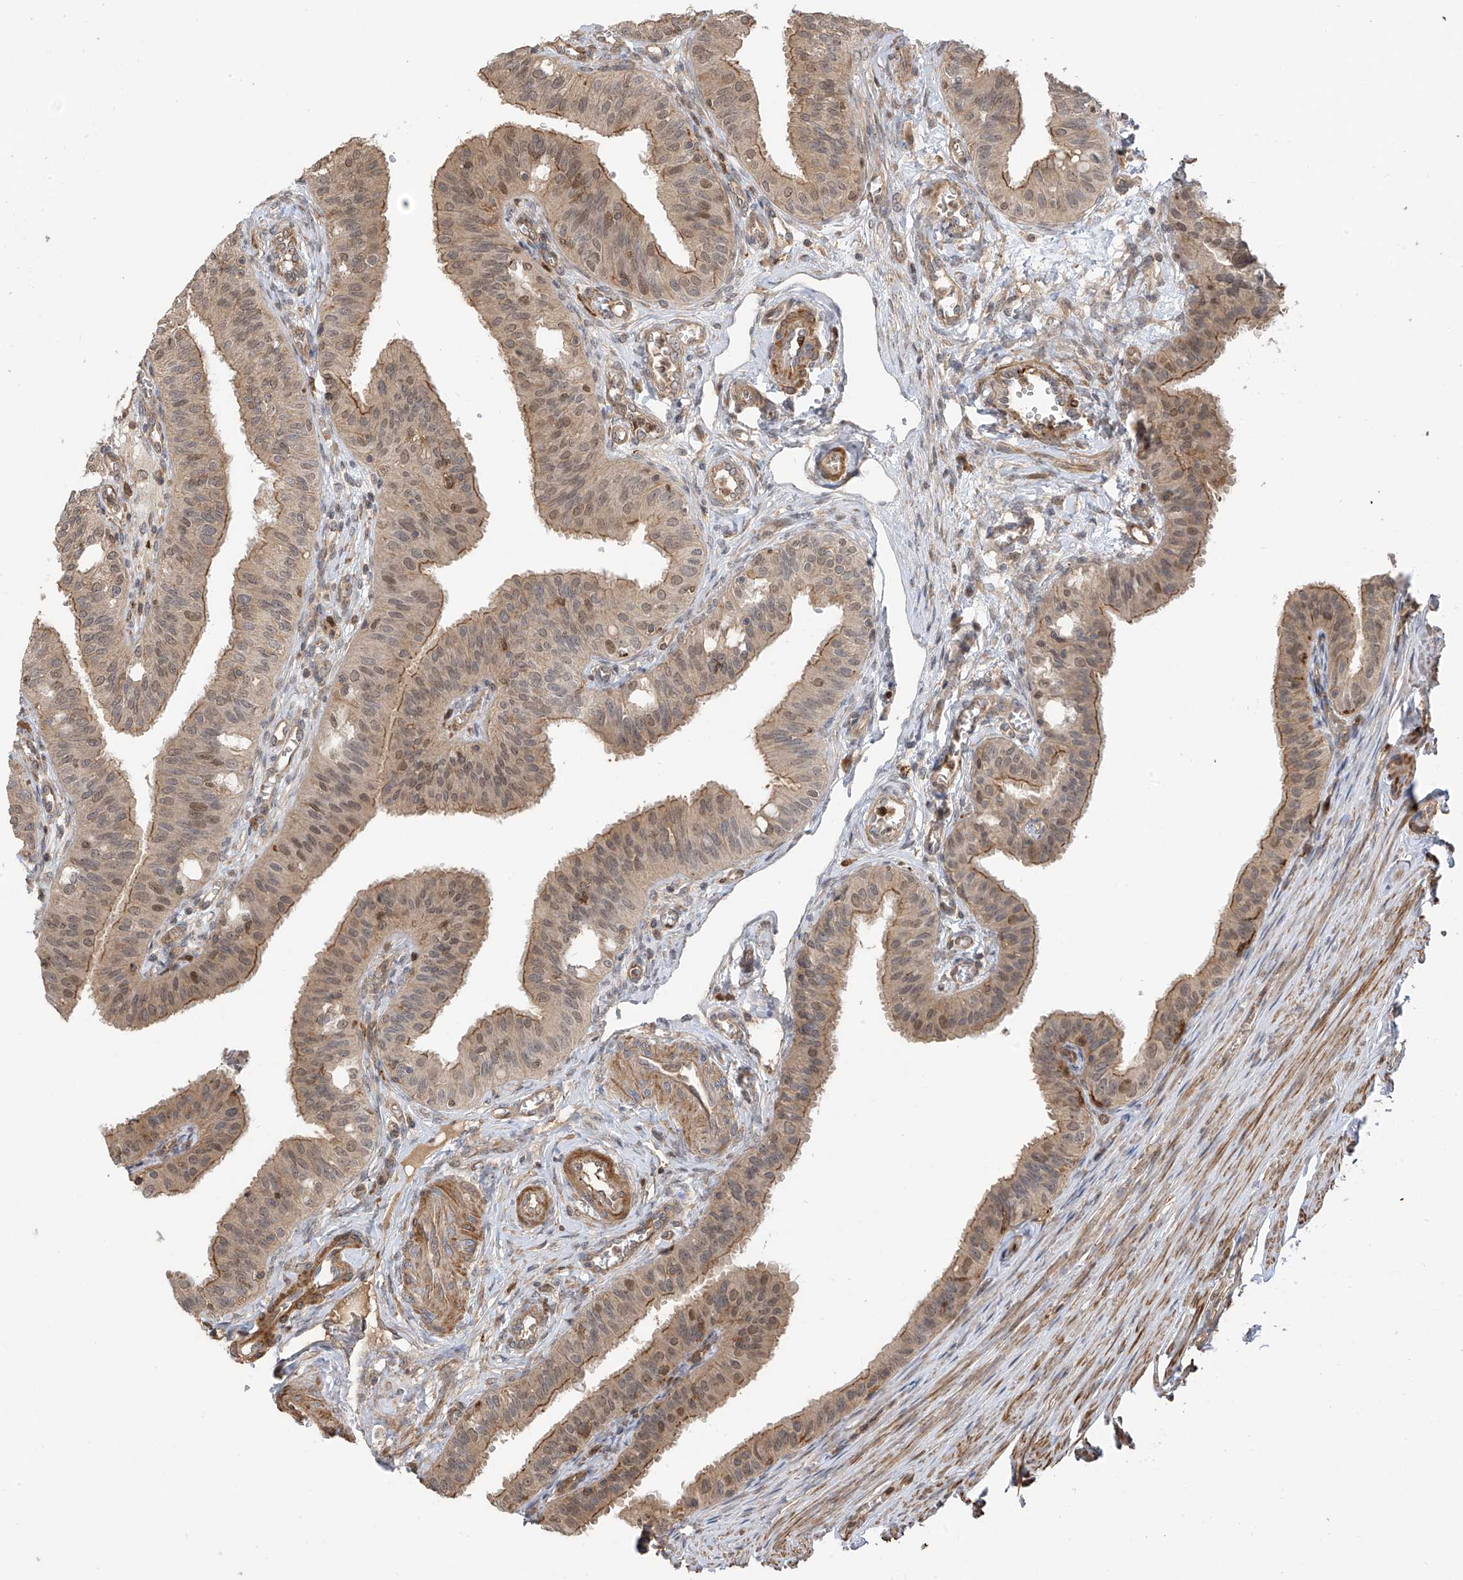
{"staining": {"intensity": "moderate", "quantity": ">75%", "location": "cytoplasmic/membranous,nuclear"}, "tissue": "fallopian tube", "cell_type": "Glandular cells", "image_type": "normal", "snomed": [{"axis": "morphology", "description": "Normal tissue, NOS"}, {"axis": "topography", "description": "Fallopian tube"}, {"axis": "topography", "description": "Ovary"}], "caption": "An IHC micrograph of benign tissue is shown. Protein staining in brown shows moderate cytoplasmic/membranous,nuclear positivity in fallopian tube within glandular cells.", "gene": "ATAD2B", "patient": {"sex": "female", "age": 42}}